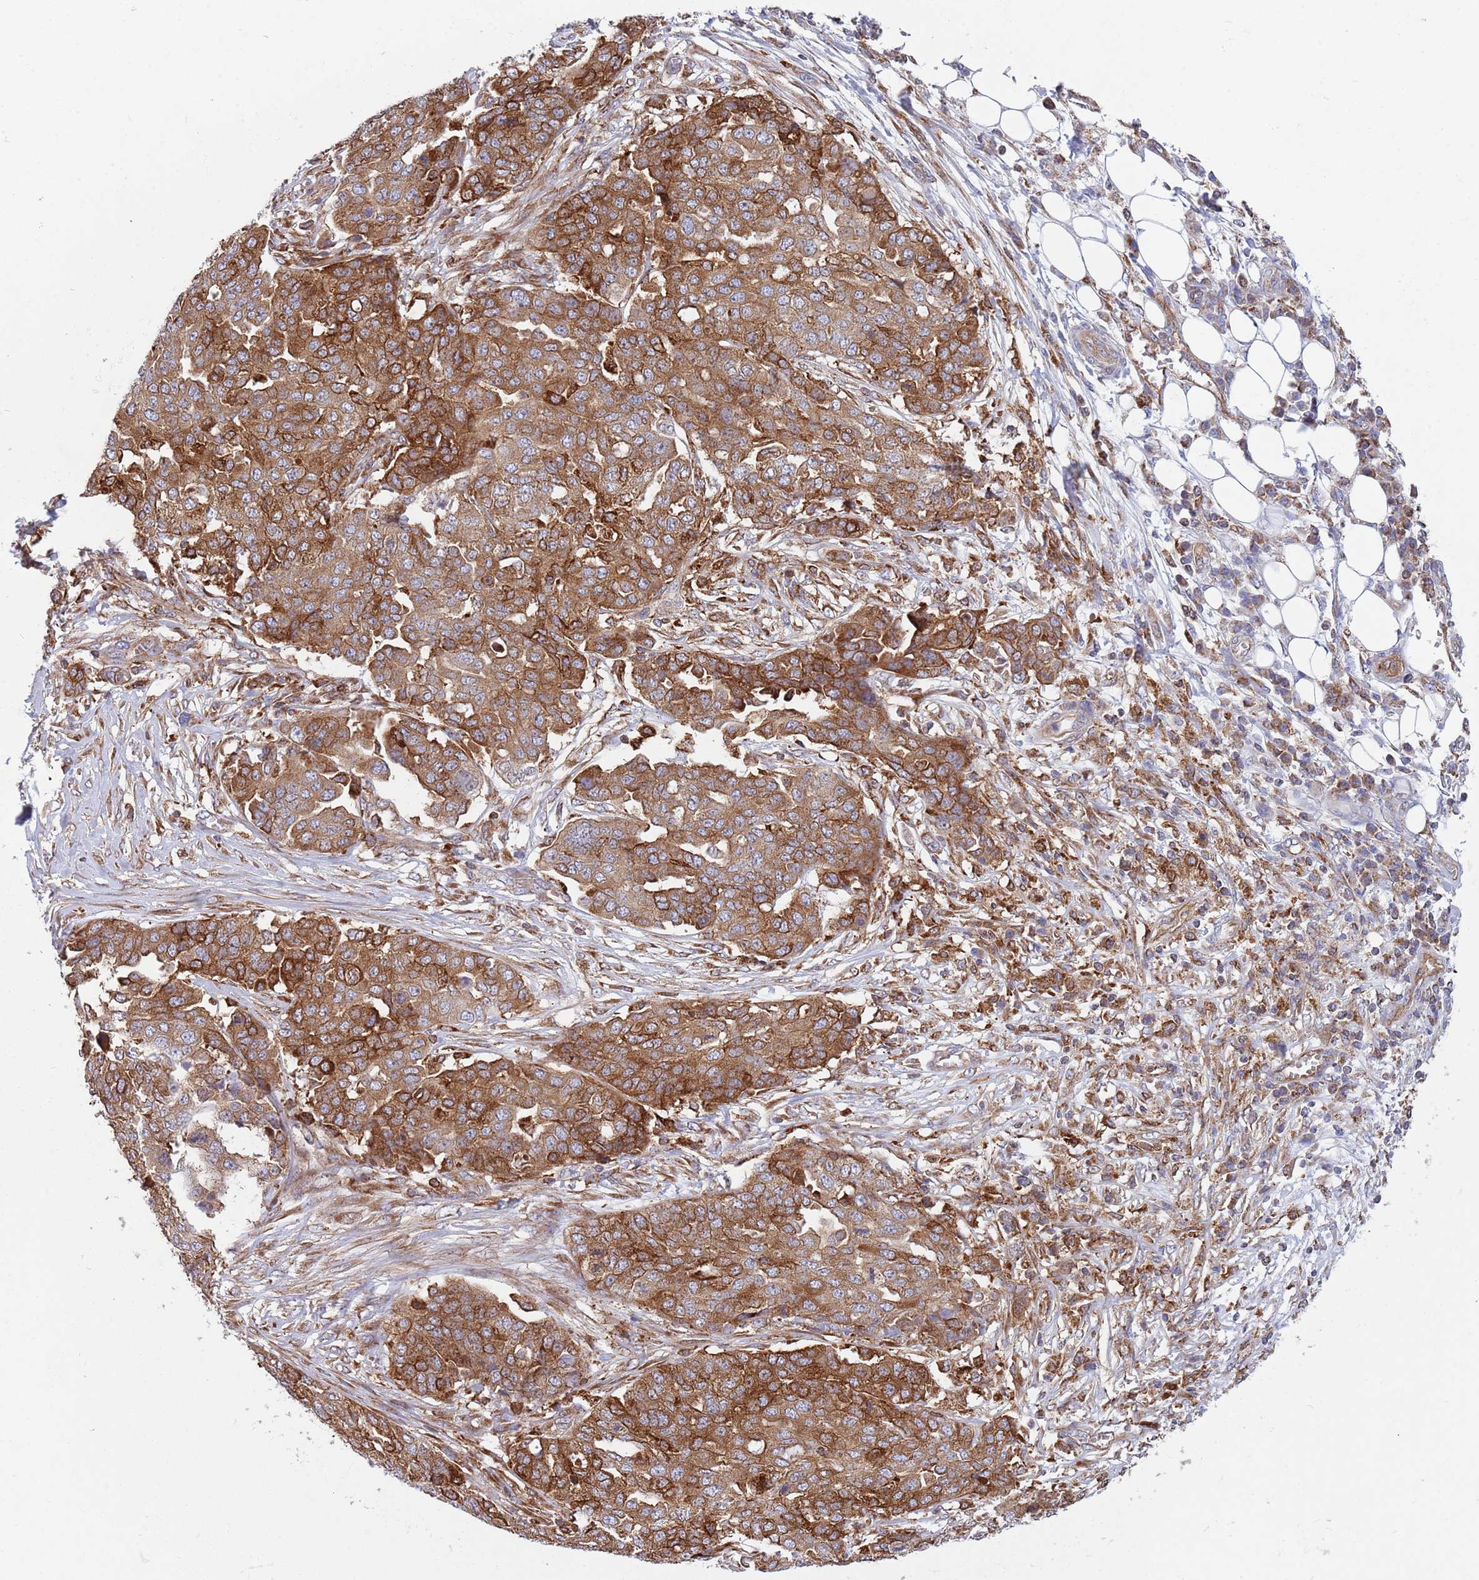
{"staining": {"intensity": "strong", "quantity": ">75%", "location": "cytoplasmic/membranous"}, "tissue": "ovarian cancer", "cell_type": "Tumor cells", "image_type": "cancer", "snomed": [{"axis": "morphology", "description": "Cystadenocarcinoma, serous, NOS"}, {"axis": "topography", "description": "Soft tissue"}, {"axis": "topography", "description": "Ovary"}], "caption": "Brown immunohistochemical staining in human ovarian cancer reveals strong cytoplasmic/membranous positivity in about >75% of tumor cells.", "gene": "ZMYM5", "patient": {"sex": "female", "age": 57}}